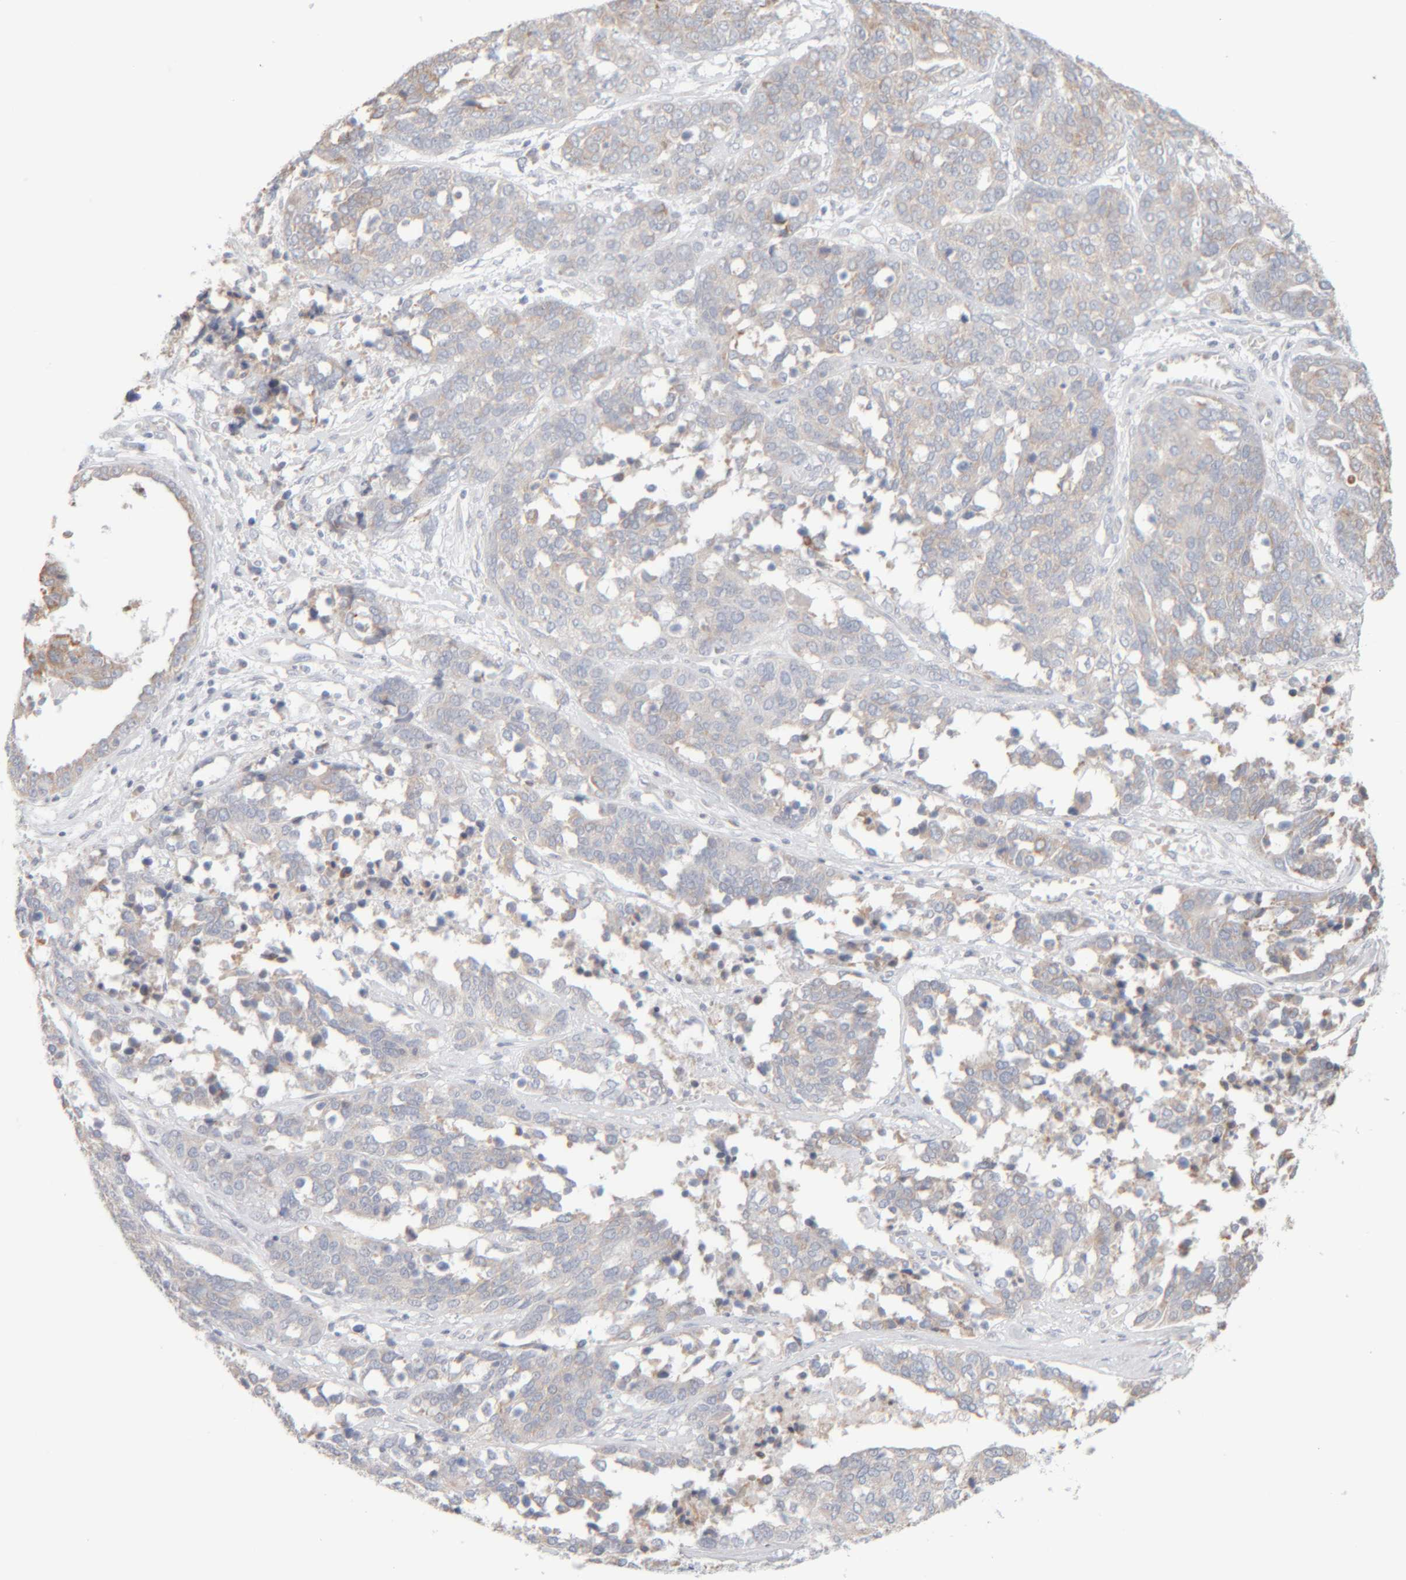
{"staining": {"intensity": "weak", "quantity": "<25%", "location": "cytoplasmic/membranous"}, "tissue": "ovarian cancer", "cell_type": "Tumor cells", "image_type": "cancer", "snomed": [{"axis": "morphology", "description": "Cystadenocarcinoma, serous, NOS"}, {"axis": "topography", "description": "Ovary"}], "caption": "Ovarian serous cystadenocarcinoma was stained to show a protein in brown. There is no significant expression in tumor cells. Nuclei are stained in blue.", "gene": "RIDA", "patient": {"sex": "female", "age": 44}}